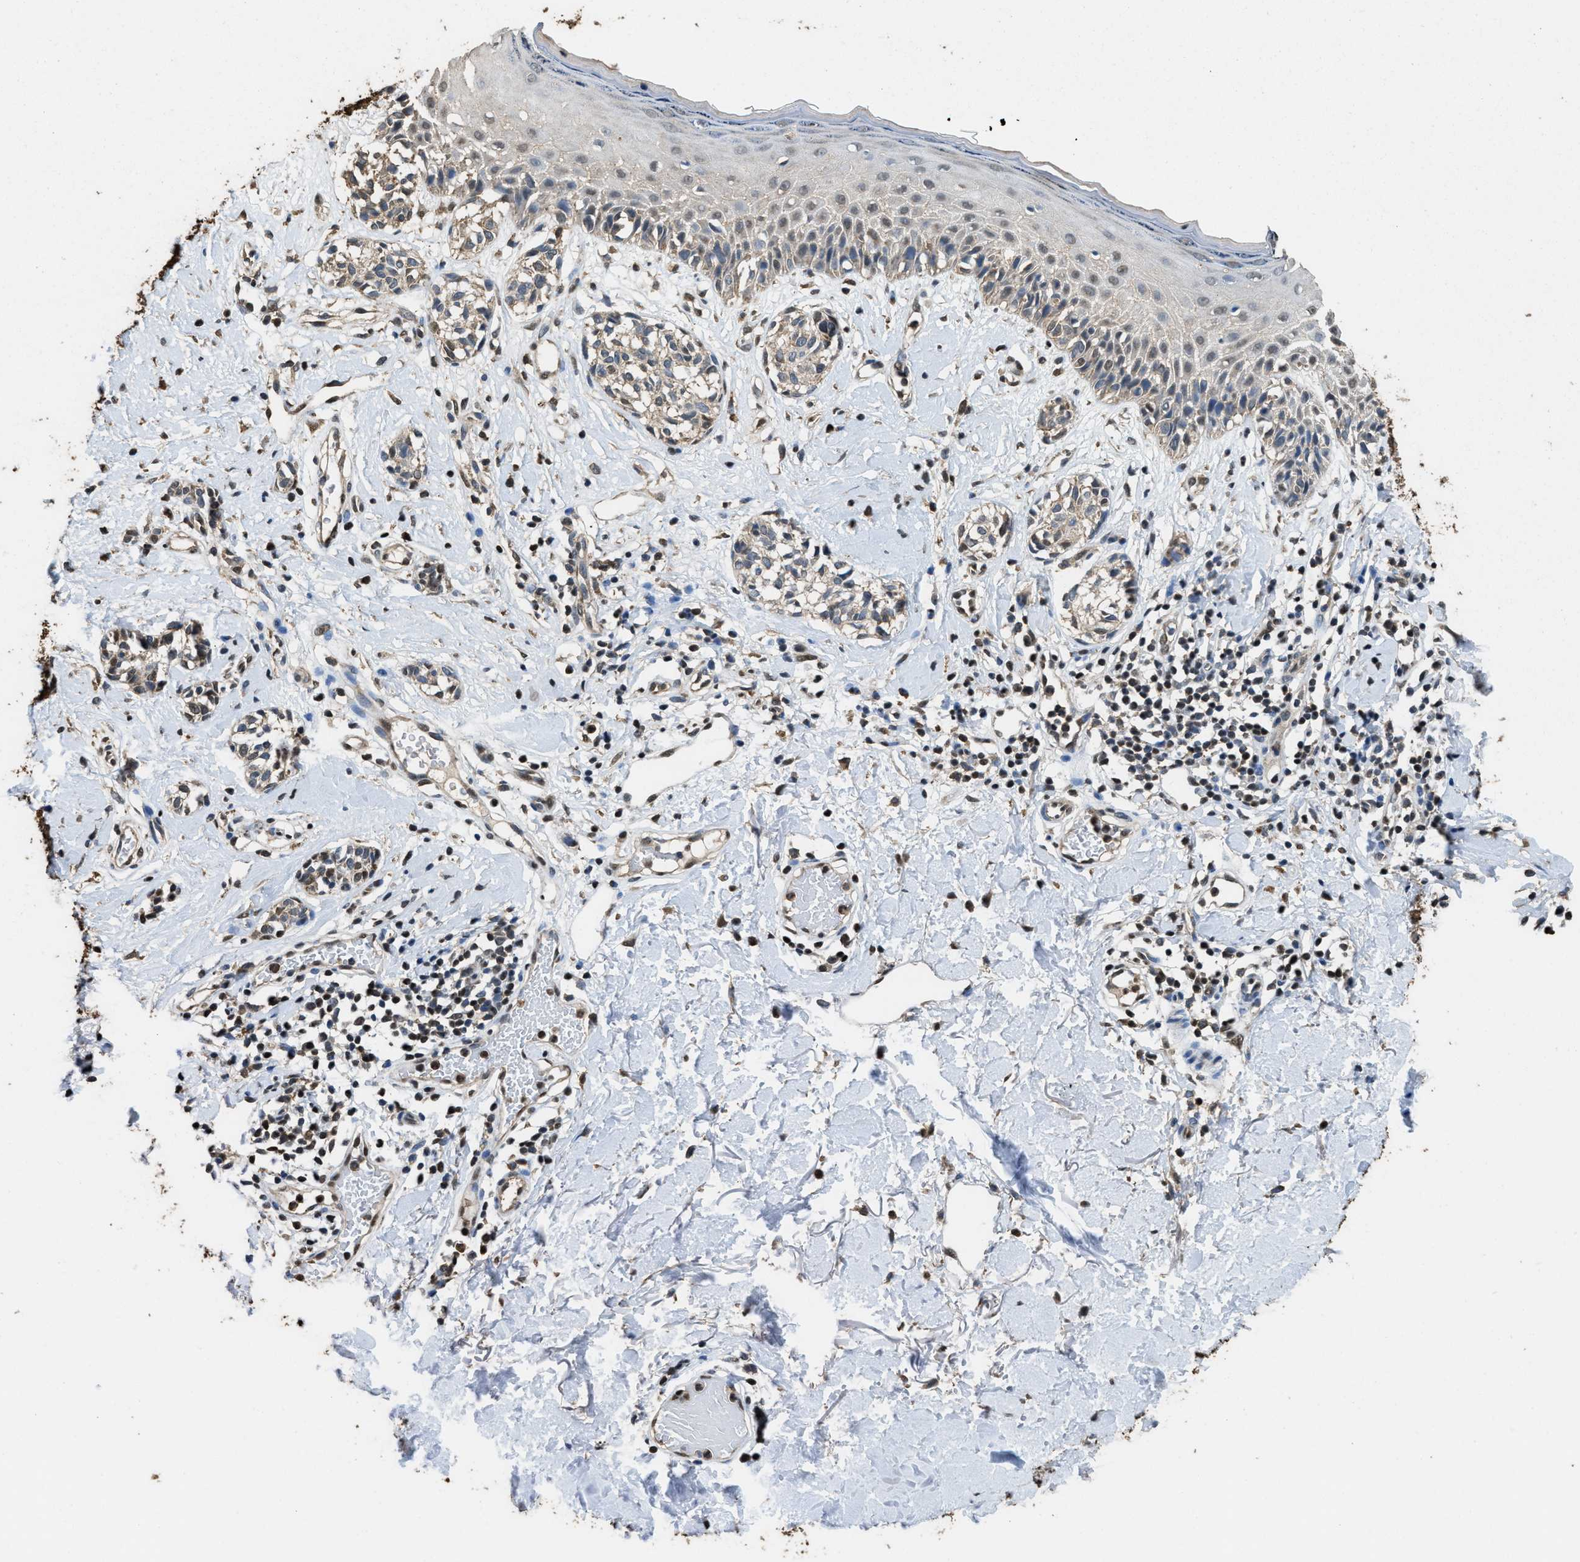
{"staining": {"intensity": "weak", "quantity": "25%-75%", "location": "cytoplasmic/membranous"}, "tissue": "melanoma", "cell_type": "Tumor cells", "image_type": "cancer", "snomed": [{"axis": "morphology", "description": "Malignant melanoma, NOS"}, {"axis": "topography", "description": "Skin"}], "caption": "Malignant melanoma stained for a protein (brown) exhibits weak cytoplasmic/membranous positive positivity in approximately 25%-75% of tumor cells.", "gene": "GAPDH", "patient": {"sex": "male", "age": 64}}